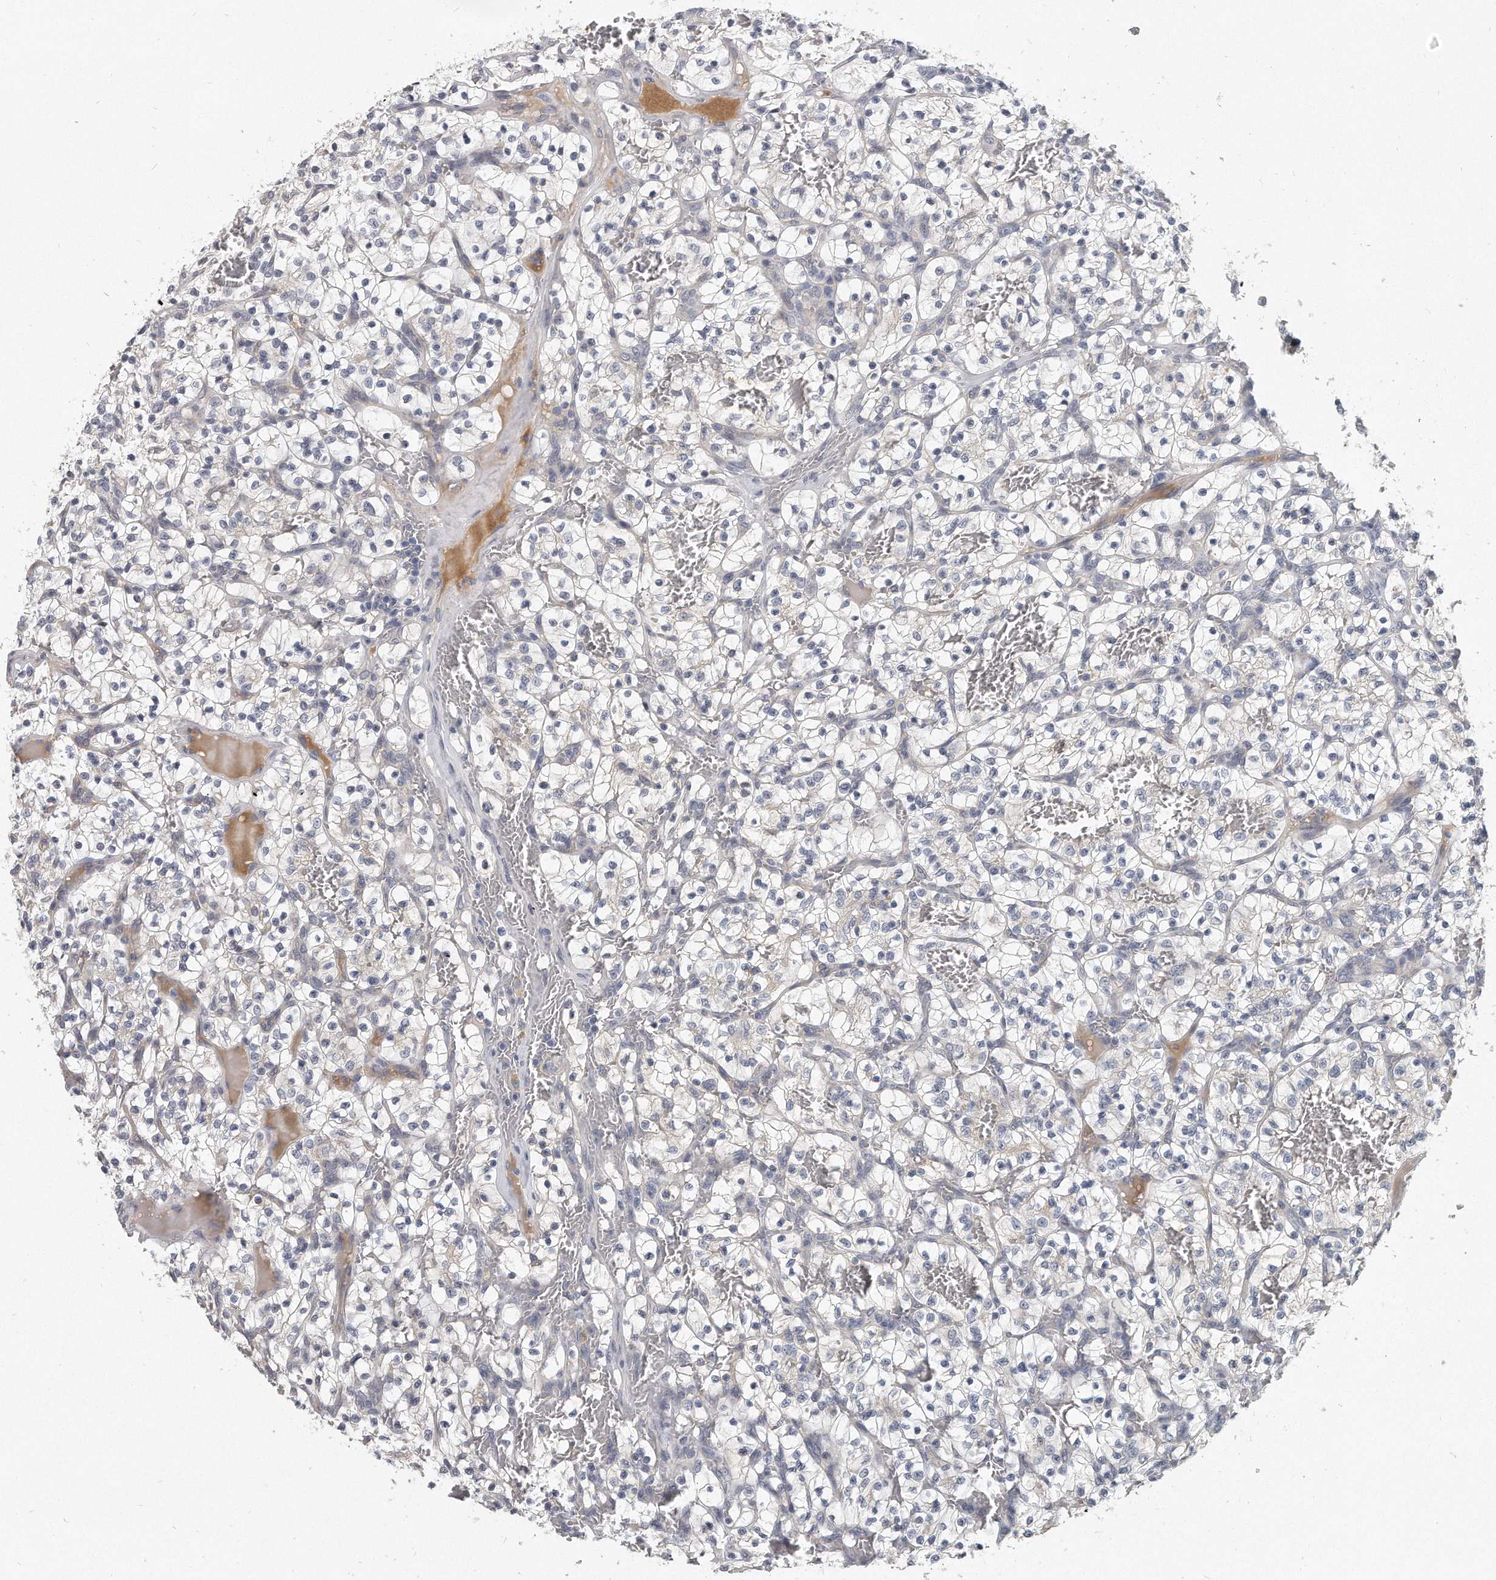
{"staining": {"intensity": "negative", "quantity": "none", "location": "none"}, "tissue": "renal cancer", "cell_type": "Tumor cells", "image_type": "cancer", "snomed": [{"axis": "morphology", "description": "Adenocarcinoma, NOS"}, {"axis": "topography", "description": "Kidney"}], "caption": "Tumor cells show no significant protein staining in adenocarcinoma (renal).", "gene": "KLHL7", "patient": {"sex": "female", "age": 57}}